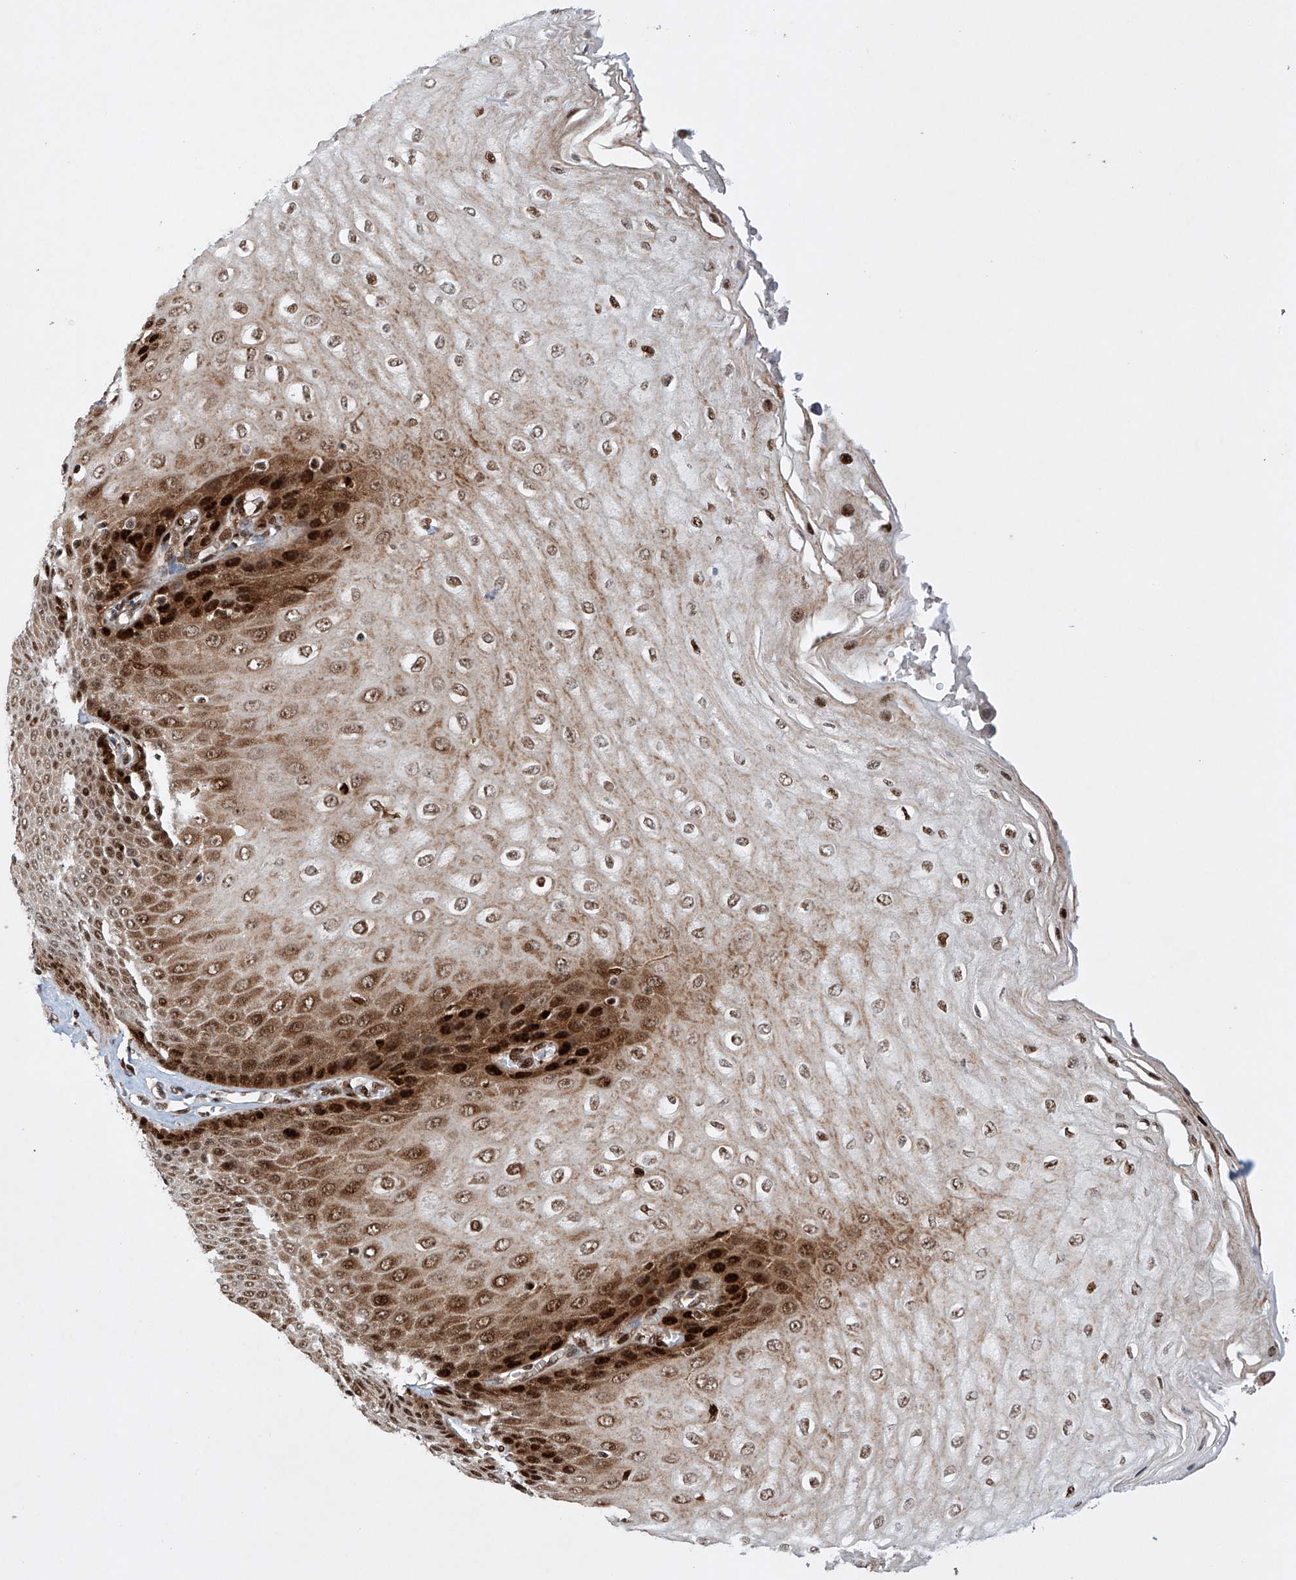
{"staining": {"intensity": "strong", "quantity": "25%-75%", "location": "cytoplasmic/membranous,nuclear"}, "tissue": "esophagus", "cell_type": "Squamous epithelial cells", "image_type": "normal", "snomed": [{"axis": "morphology", "description": "Normal tissue, NOS"}, {"axis": "topography", "description": "Esophagus"}], "caption": "Esophagus stained with a brown dye shows strong cytoplasmic/membranous,nuclear positive expression in about 25%-75% of squamous epithelial cells.", "gene": "AFG1L", "patient": {"sex": "male", "age": 60}}